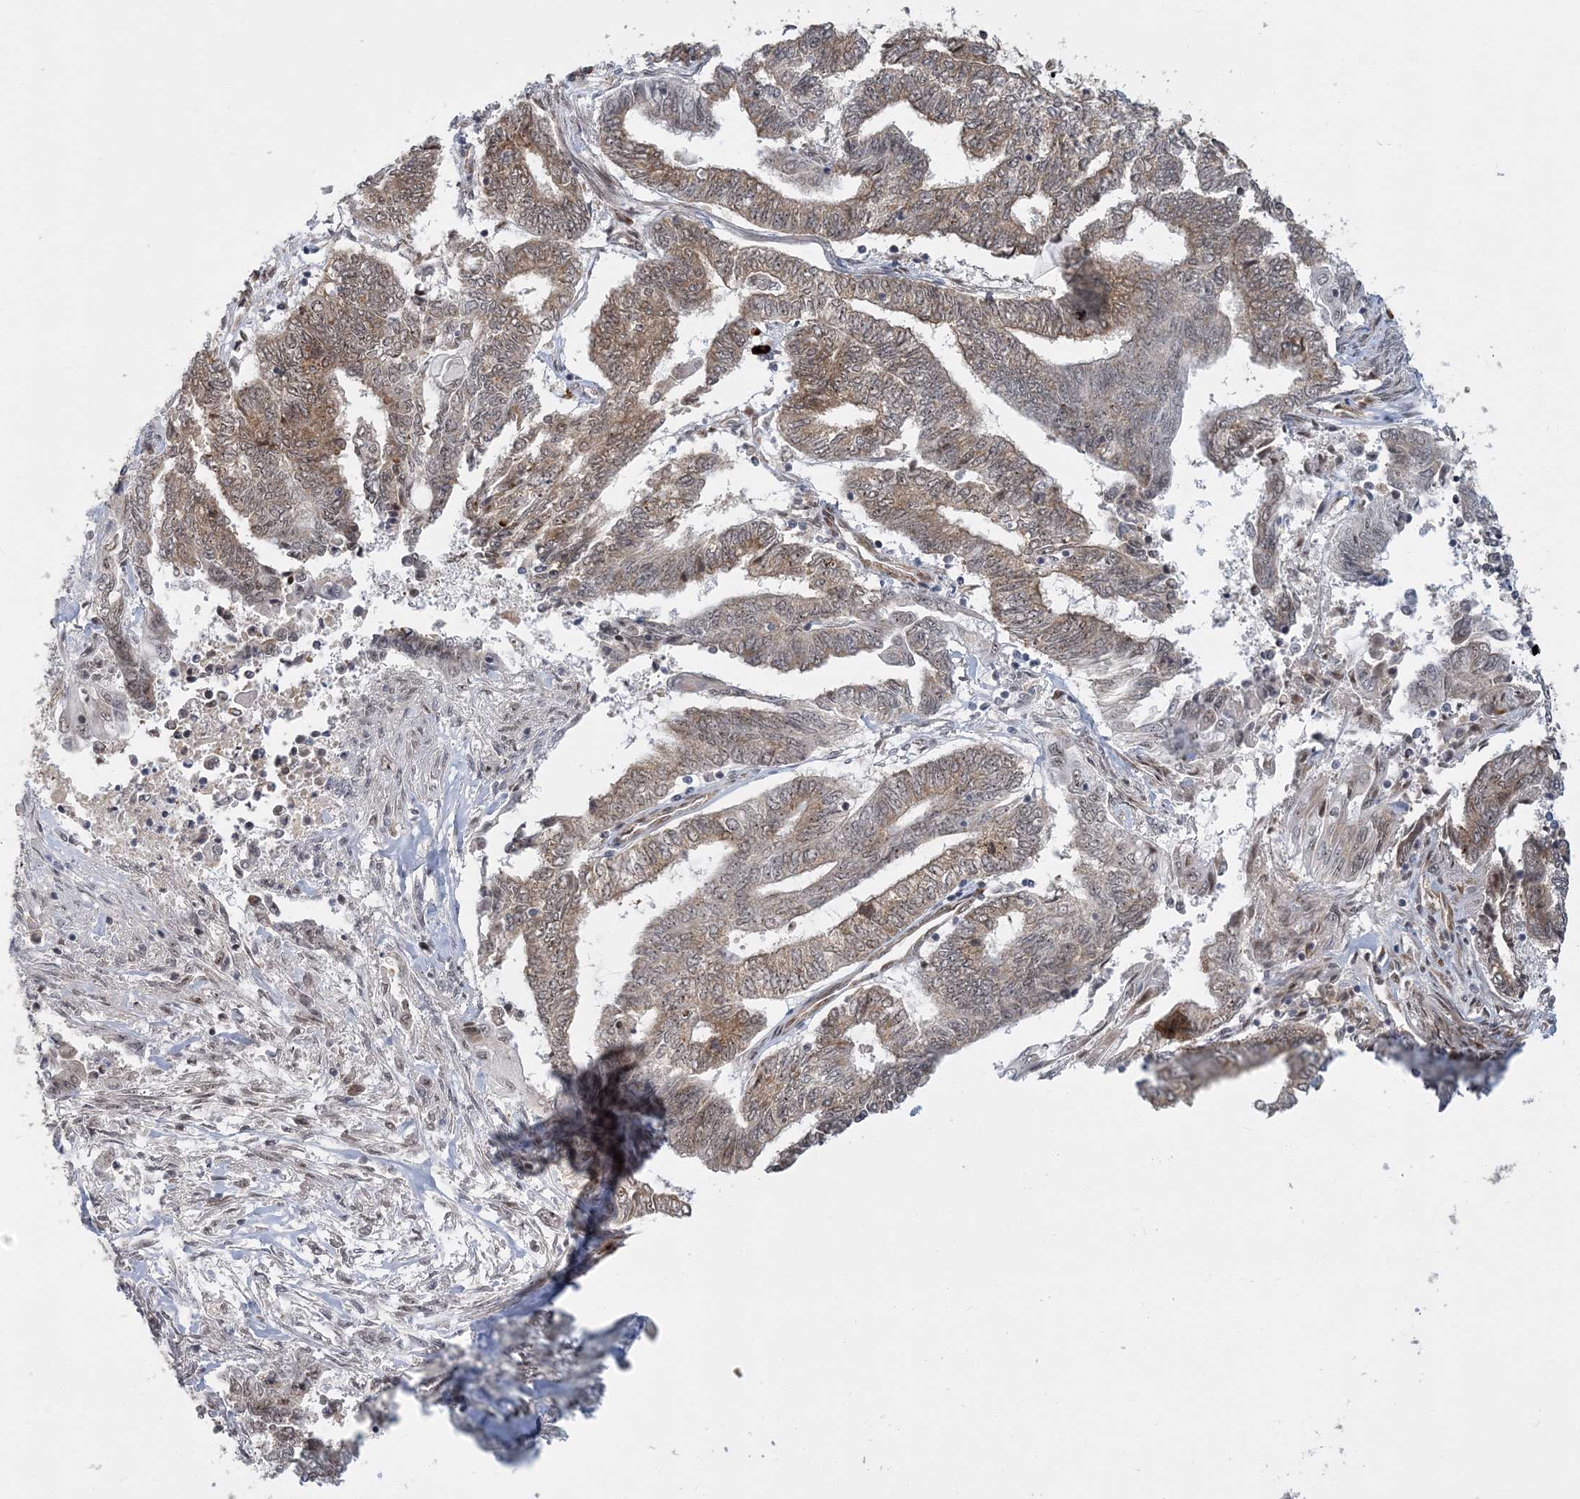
{"staining": {"intensity": "moderate", "quantity": "25%-75%", "location": "cytoplasmic/membranous"}, "tissue": "endometrial cancer", "cell_type": "Tumor cells", "image_type": "cancer", "snomed": [{"axis": "morphology", "description": "Adenocarcinoma, NOS"}, {"axis": "topography", "description": "Uterus"}, {"axis": "topography", "description": "Endometrium"}], "caption": "Protein staining reveals moderate cytoplasmic/membranous staining in approximately 25%-75% of tumor cells in endometrial cancer.", "gene": "PLRG1", "patient": {"sex": "female", "age": 70}}